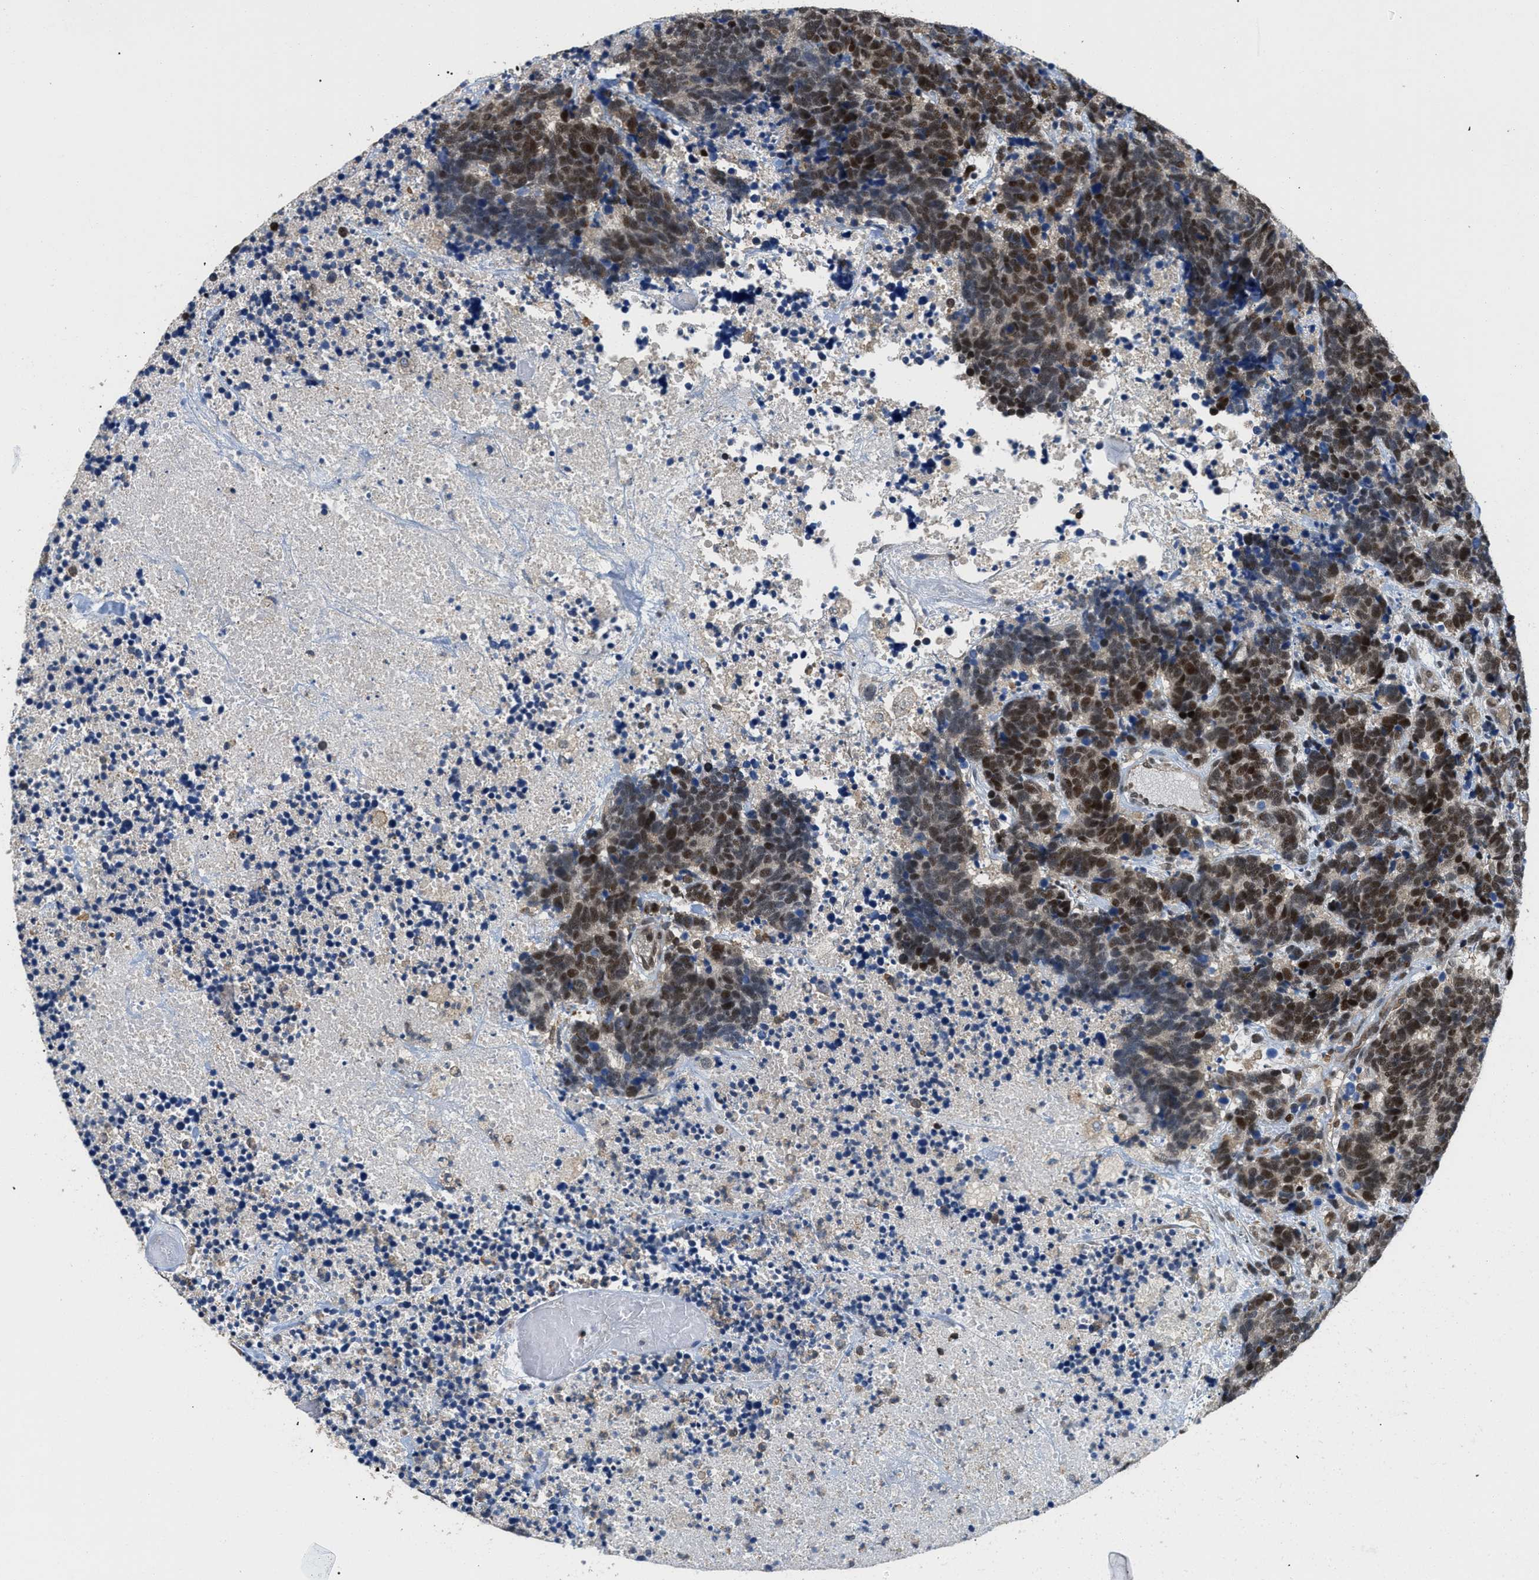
{"staining": {"intensity": "strong", "quantity": ">75%", "location": "nuclear"}, "tissue": "carcinoid", "cell_type": "Tumor cells", "image_type": "cancer", "snomed": [{"axis": "morphology", "description": "Carcinoma, NOS"}, {"axis": "morphology", "description": "Carcinoid, malignant, NOS"}, {"axis": "topography", "description": "Urinary bladder"}], "caption": "A micrograph showing strong nuclear expression in approximately >75% of tumor cells in carcinoid, as visualized by brown immunohistochemical staining.", "gene": "ATF7IP", "patient": {"sex": "male", "age": 57}}